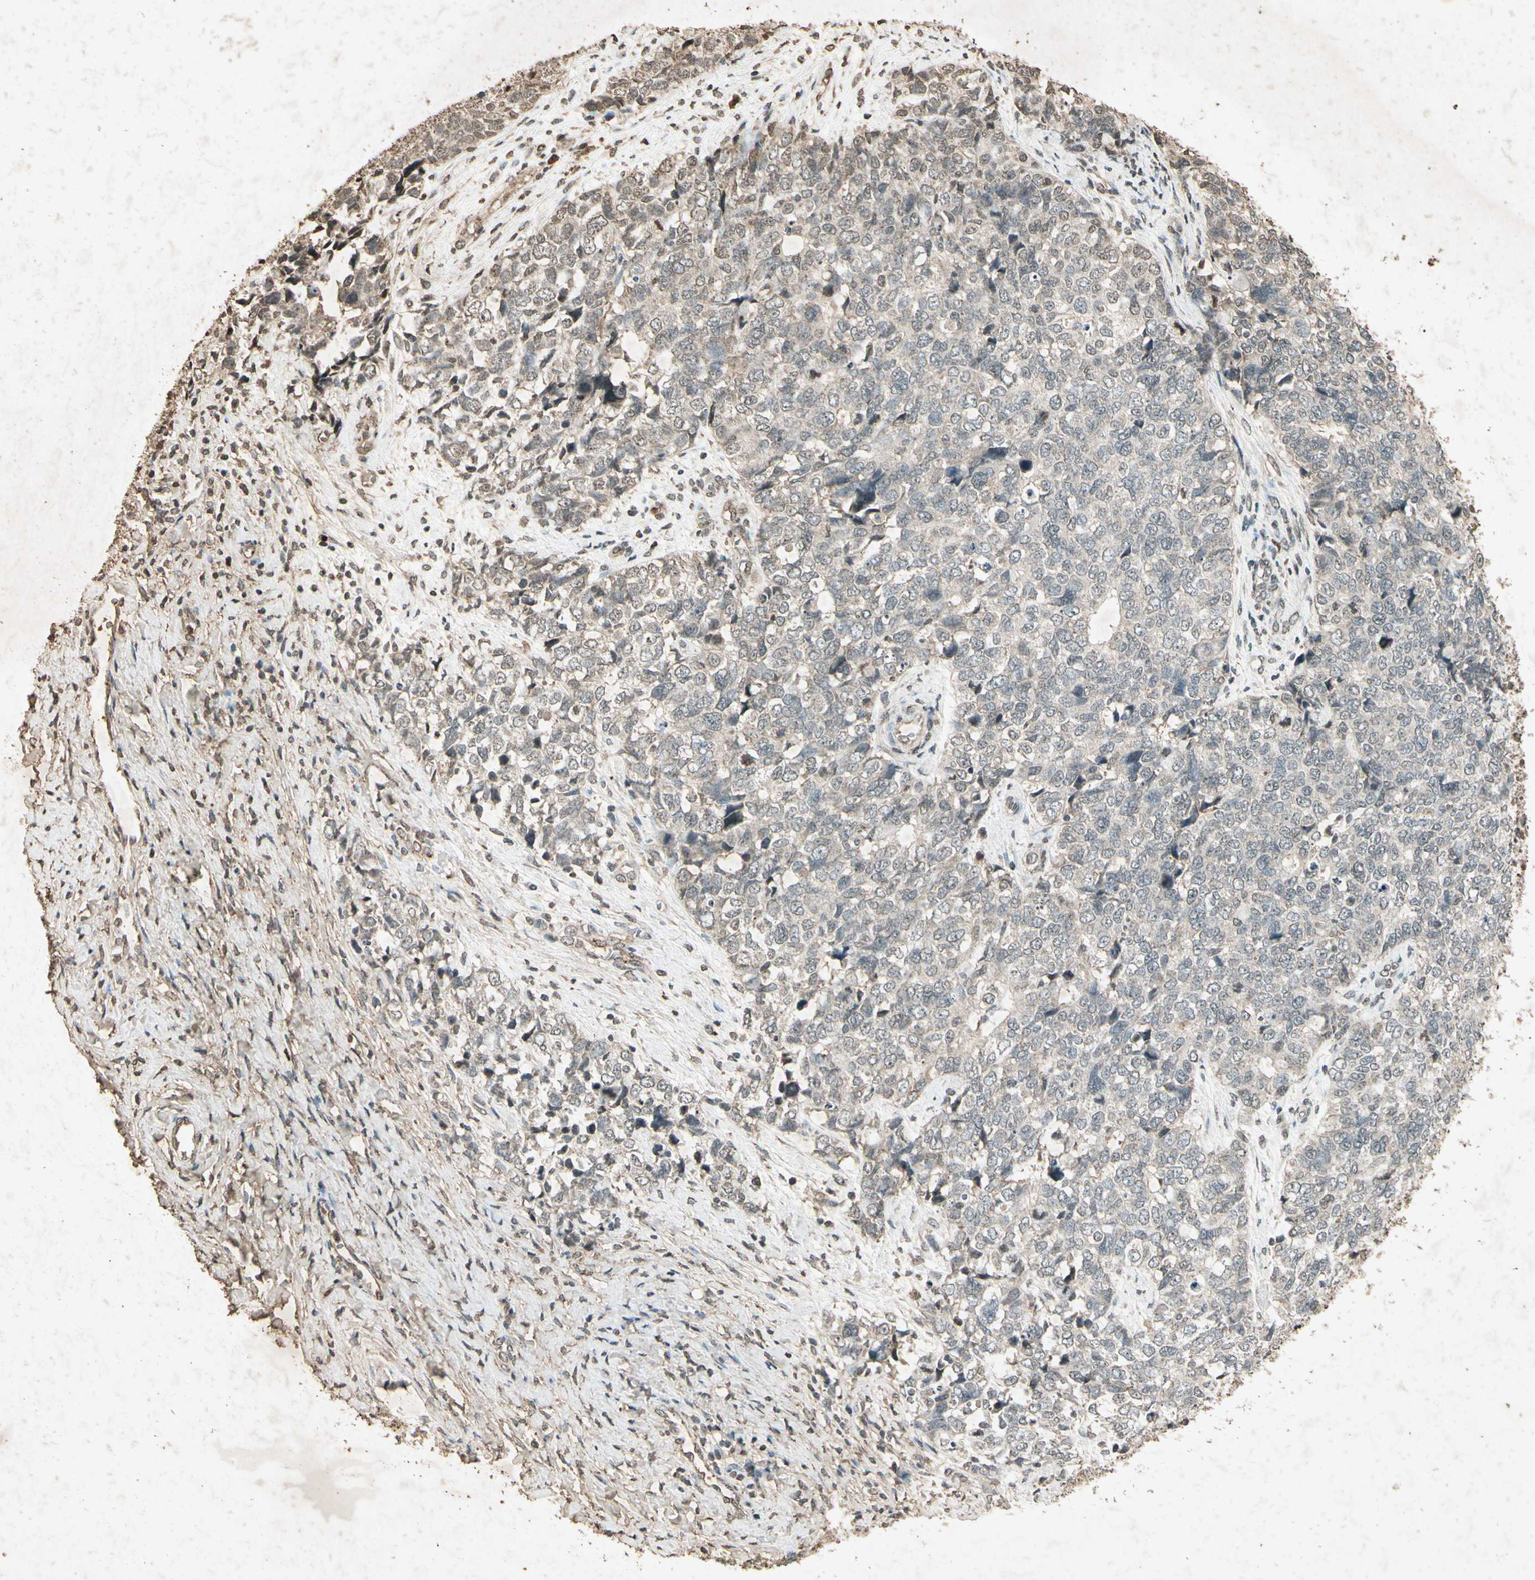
{"staining": {"intensity": "weak", "quantity": "25%-75%", "location": "cytoplasmic/membranous"}, "tissue": "cervical cancer", "cell_type": "Tumor cells", "image_type": "cancer", "snomed": [{"axis": "morphology", "description": "Squamous cell carcinoma, NOS"}, {"axis": "topography", "description": "Cervix"}], "caption": "Immunohistochemical staining of cervical cancer (squamous cell carcinoma) shows low levels of weak cytoplasmic/membranous protein expression in about 25%-75% of tumor cells.", "gene": "GC", "patient": {"sex": "female", "age": 63}}